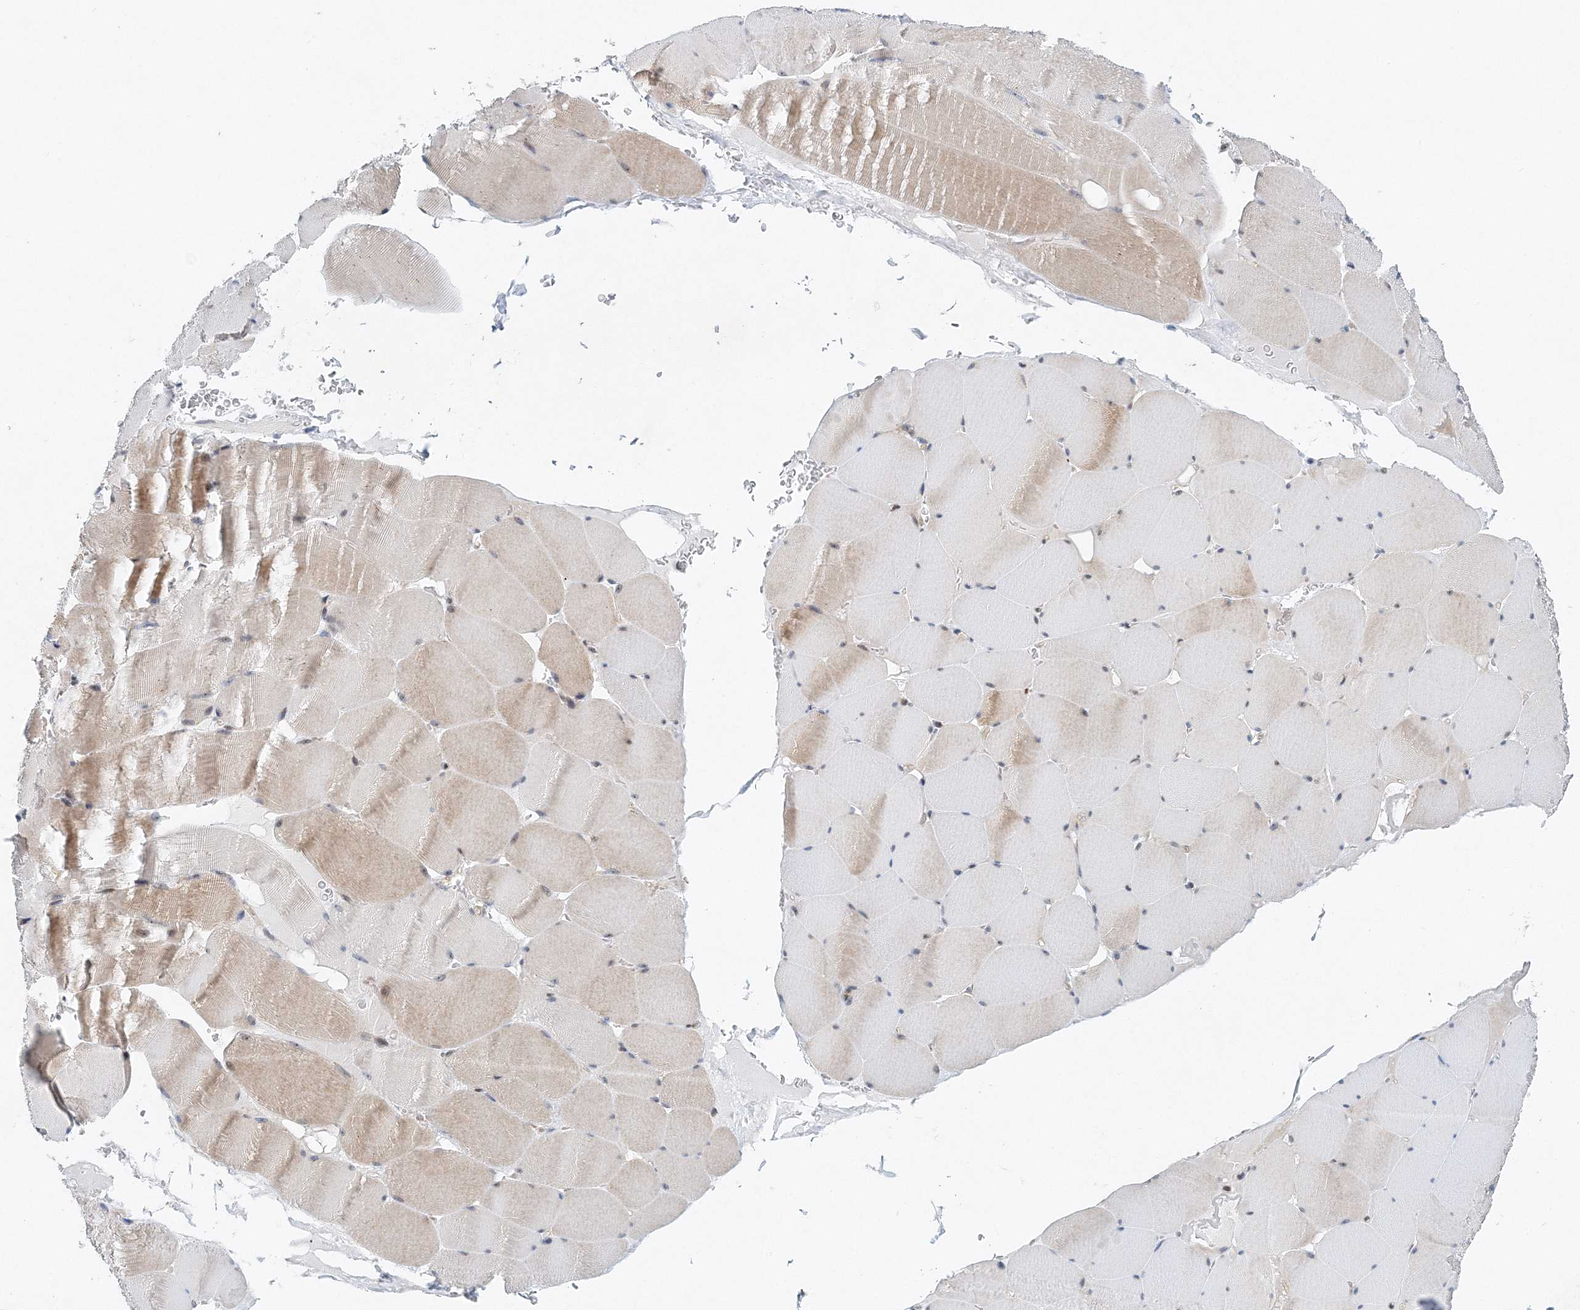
{"staining": {"intensity": "weak", "quantity": "25%-75%", "location": "cytoplasmic/membranous"}, "tissue": "skeletal muscle", "cell_type": "Myocytes", "image_type": "normal", "snomed": [{"axis": "morphology", "description": "Normal tissue, NOS"}, {"axis": "topography", "description": "Skeletal muscle"}], "caption": "Immunohistochemistry (IHC) image of benign skeletal muscle stained for a protein (brown), which demonstrates low levels of weak cytoplasmic/membranous expression in approximately 25%-75% of myocytes.", "gene": "UIMC1", "patient": {"sex": "male", "age": 62}}